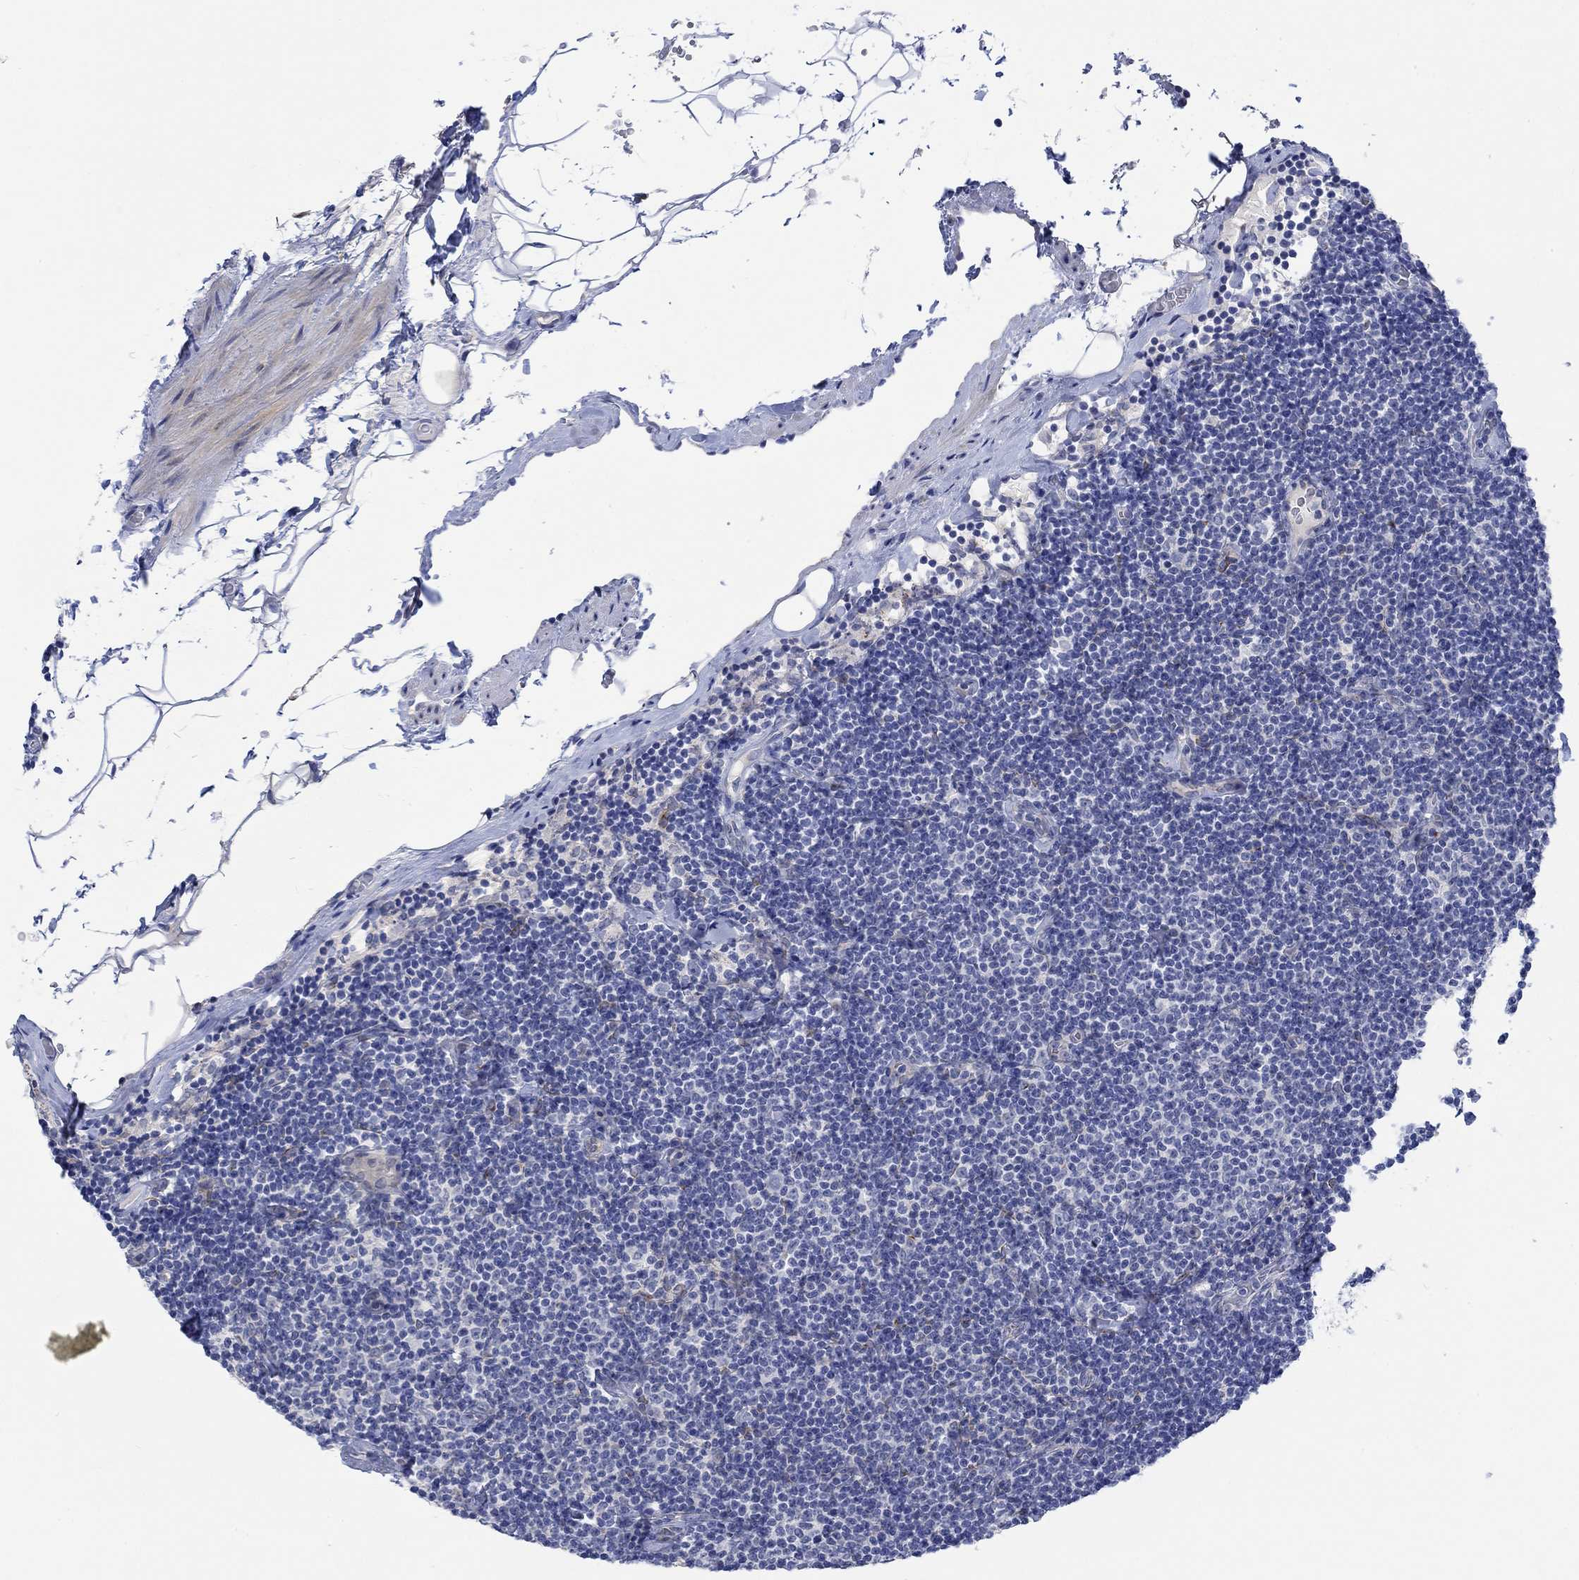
{"staining": {"intensity": "negative", "quantity": "none", "location": "none"}, "tissue": "lymphoma", "cell_type": "Tumor cells", "image_type": "cancer", "snomed": [{"axis": "morphology", "description": "Malignant lymphoma, non-Hodgkin's type, Low grade"}, {"axis": "topography", "description": "Lymph node"}], "caption": "High magnification brightfield microscopy of malignant lymphoma, non-Hodgkin's type (low-grade) stained with DAB (brown) and counterstained with hematoxylin (blue): tumor cells show no significant expression.", "gene": "DLK1", "patient": {"sex": "male", "age": 81}}